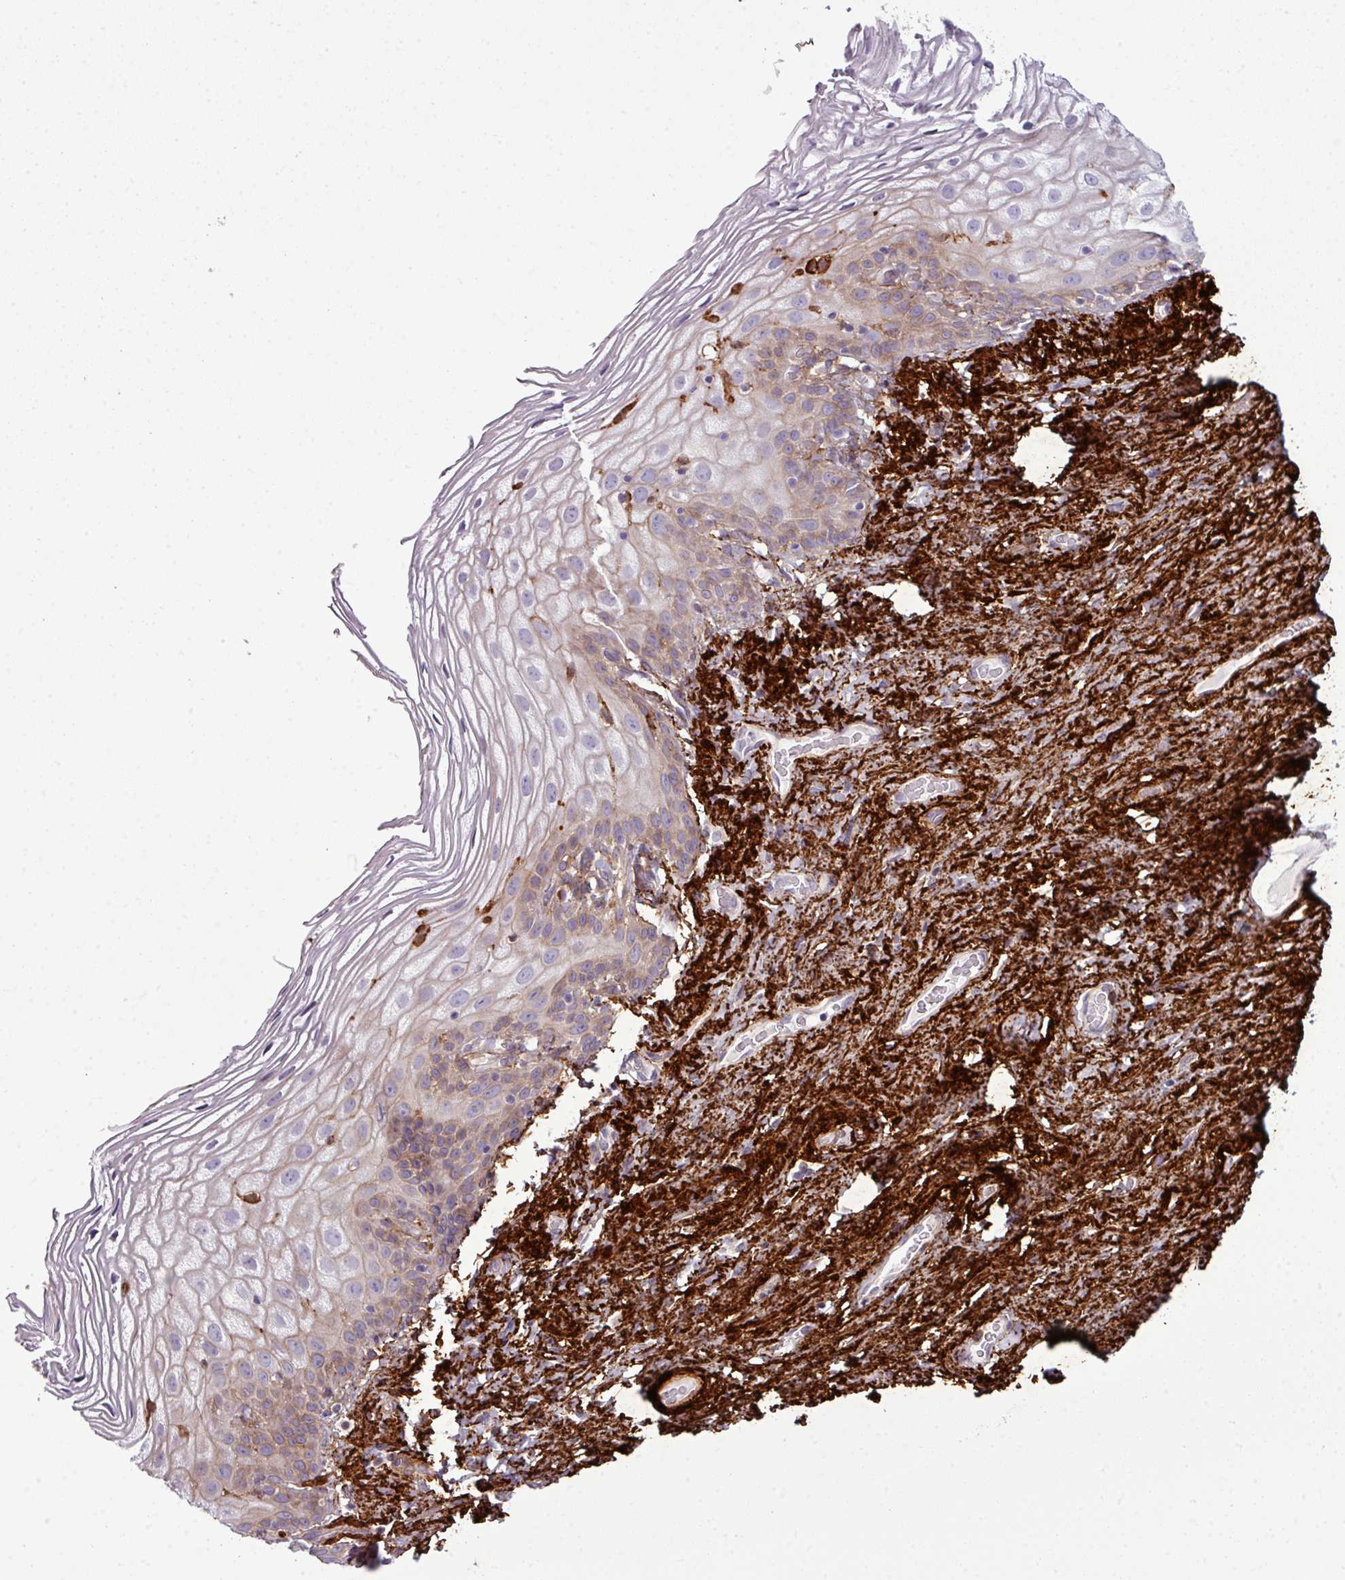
{"staining": {"intensity": "moderate", "quantity": "<25%", "location": "cytoplasmic/membranous"}, "tissue": "vagina", "cell_type": "Squamous epithelial cells", "image_type": "normal", "snomed": [{"axis": "morphology", "description": "Normal tissue, NOS"}, {"axis": "topography", "description": "Vagina"}, {"axis": "topography", "description": "Peripheral nerve tissue"}], "caption": "An immunohistochemistry (IHC) image of normal tissue is shown. Protein staining in brown highlights moderate cytoplasmic/membranous positivity in vagina within squamous epithelial cells. (DAB IHC with brightfield microscopy, high magnification).", "gene": "COL8A1", "patient": {"sex": "female", "age": 71}}